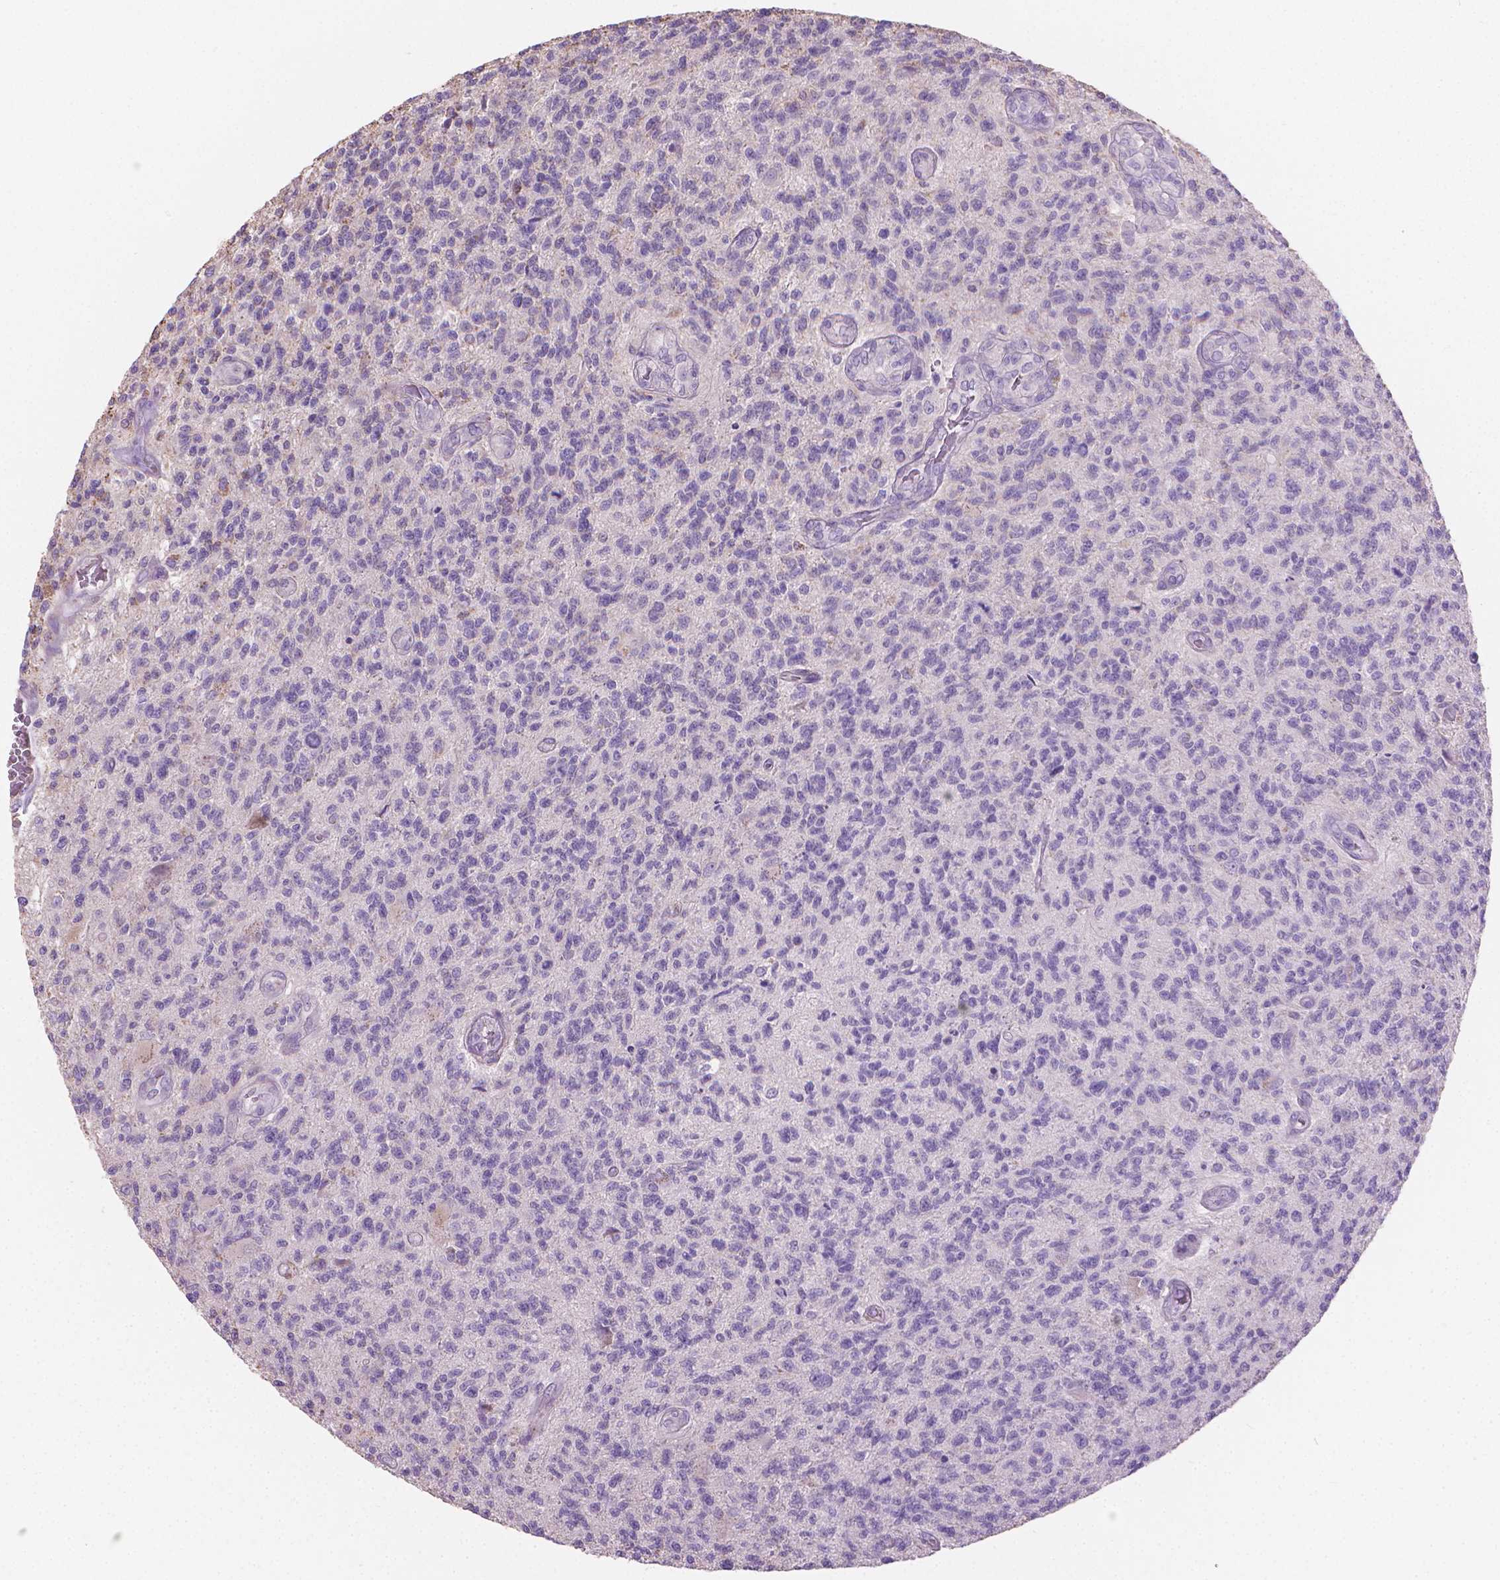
{"staining": {"intensity": "negative", "quantity": "none", "location": "none"}, "tissue": "glioma", "cell_type": "Tumor cells", "image_type": "cancer", "snomed": [{"axis": "morphology", "description": "Glioma, malignant, High grade"}, {"axis": "topography", "description": "Brain"}], "caption": "Immunohistochemistry (IHC) image of human malignant glioma (high-grade) stained for a protein (brown), which shows no positivity in tumor cells. (Stains: DAB IHC with hematoxylin counter stain, Microscopy: brightfield microscopy at high magnification).", "gene": "CABCOCO1", "patient": {"sex": "male", "age": 56}}